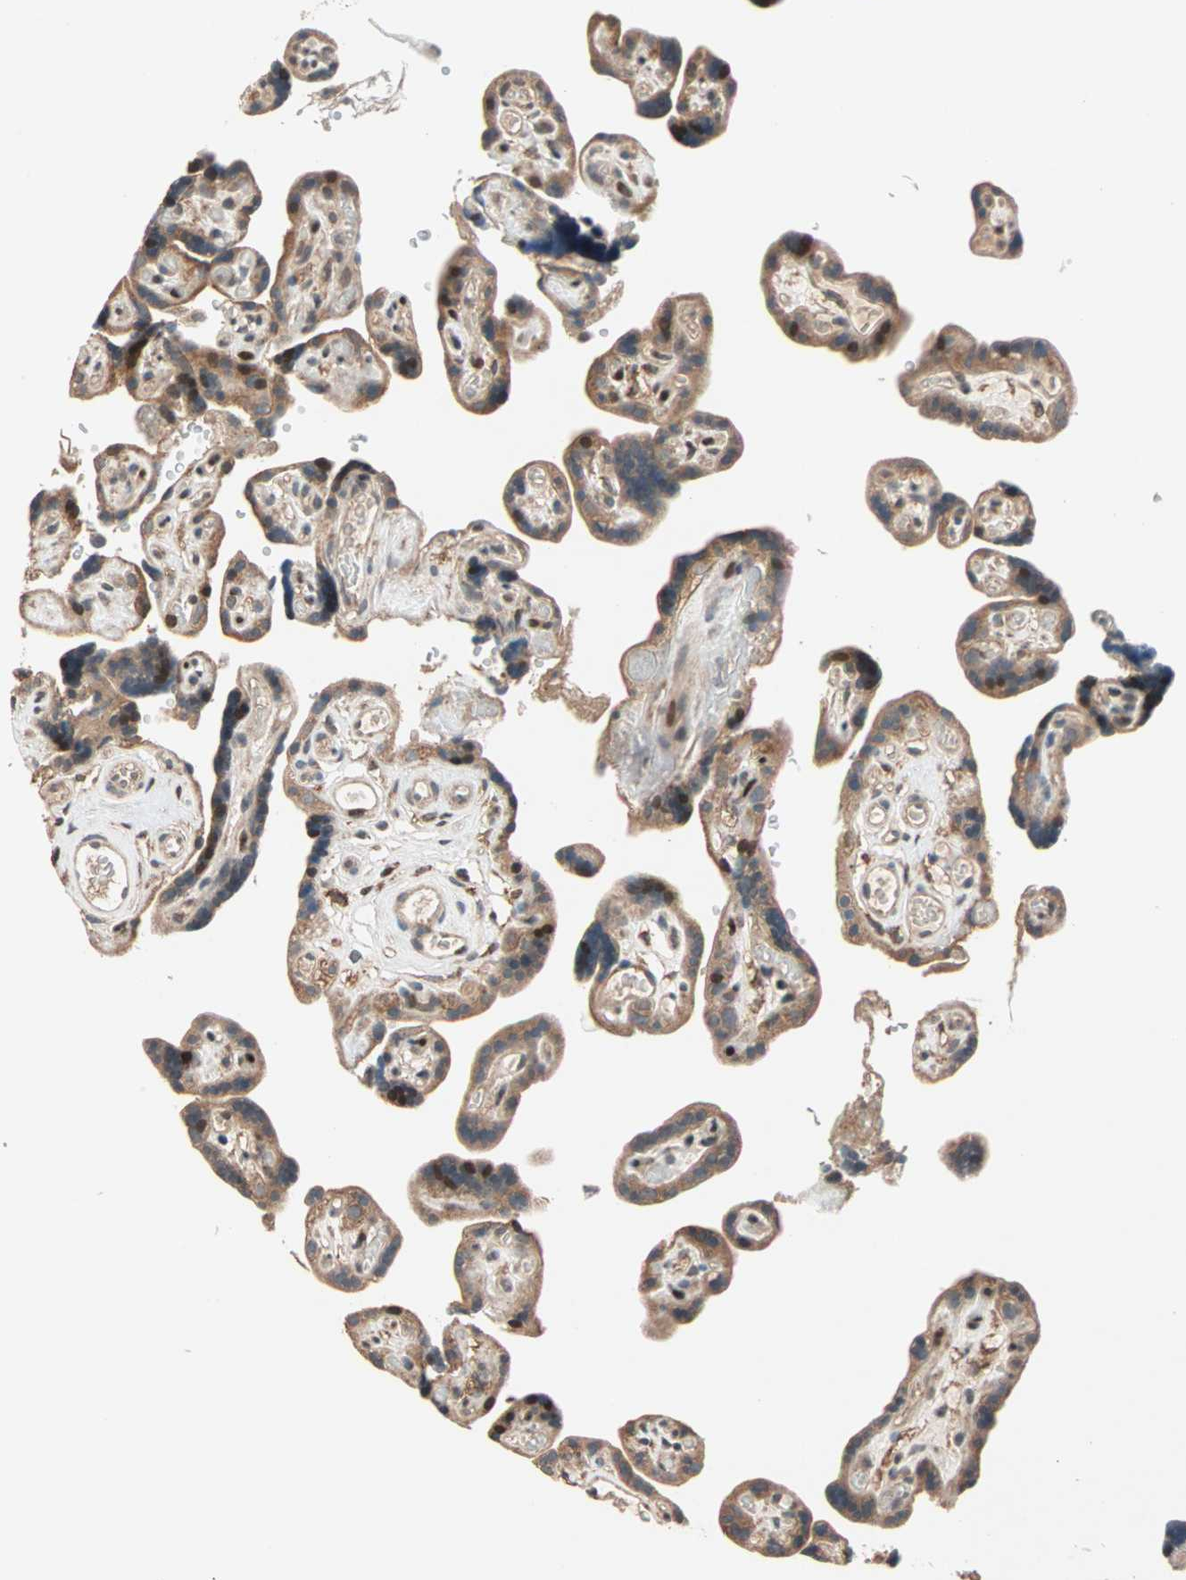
{"staining": {"intensity": "moderate", "quantity": ">75%", "location": "cytoplasmic/membranous"}, "tissue": "placenta", "cell_type": "Decidual cells", "image_type": "normal", "snomed": [{"axis": "morphology", "description": "Normal tissue, NOS"}, {"axis": "topography", "description": "Placenta"}], "caption": "Protein staining shows moderate cytoplasmic/membranous expression in about >75% of decidual cells in normal placenta. The protein is stained brown, and the nuclei are stained in blue (DAB (3,3'-diaminobenzidine) IHC with brightfield microscopy, high magnification).", "gene": "HECW1", "patient": {"sex": "female", "age": 30}}